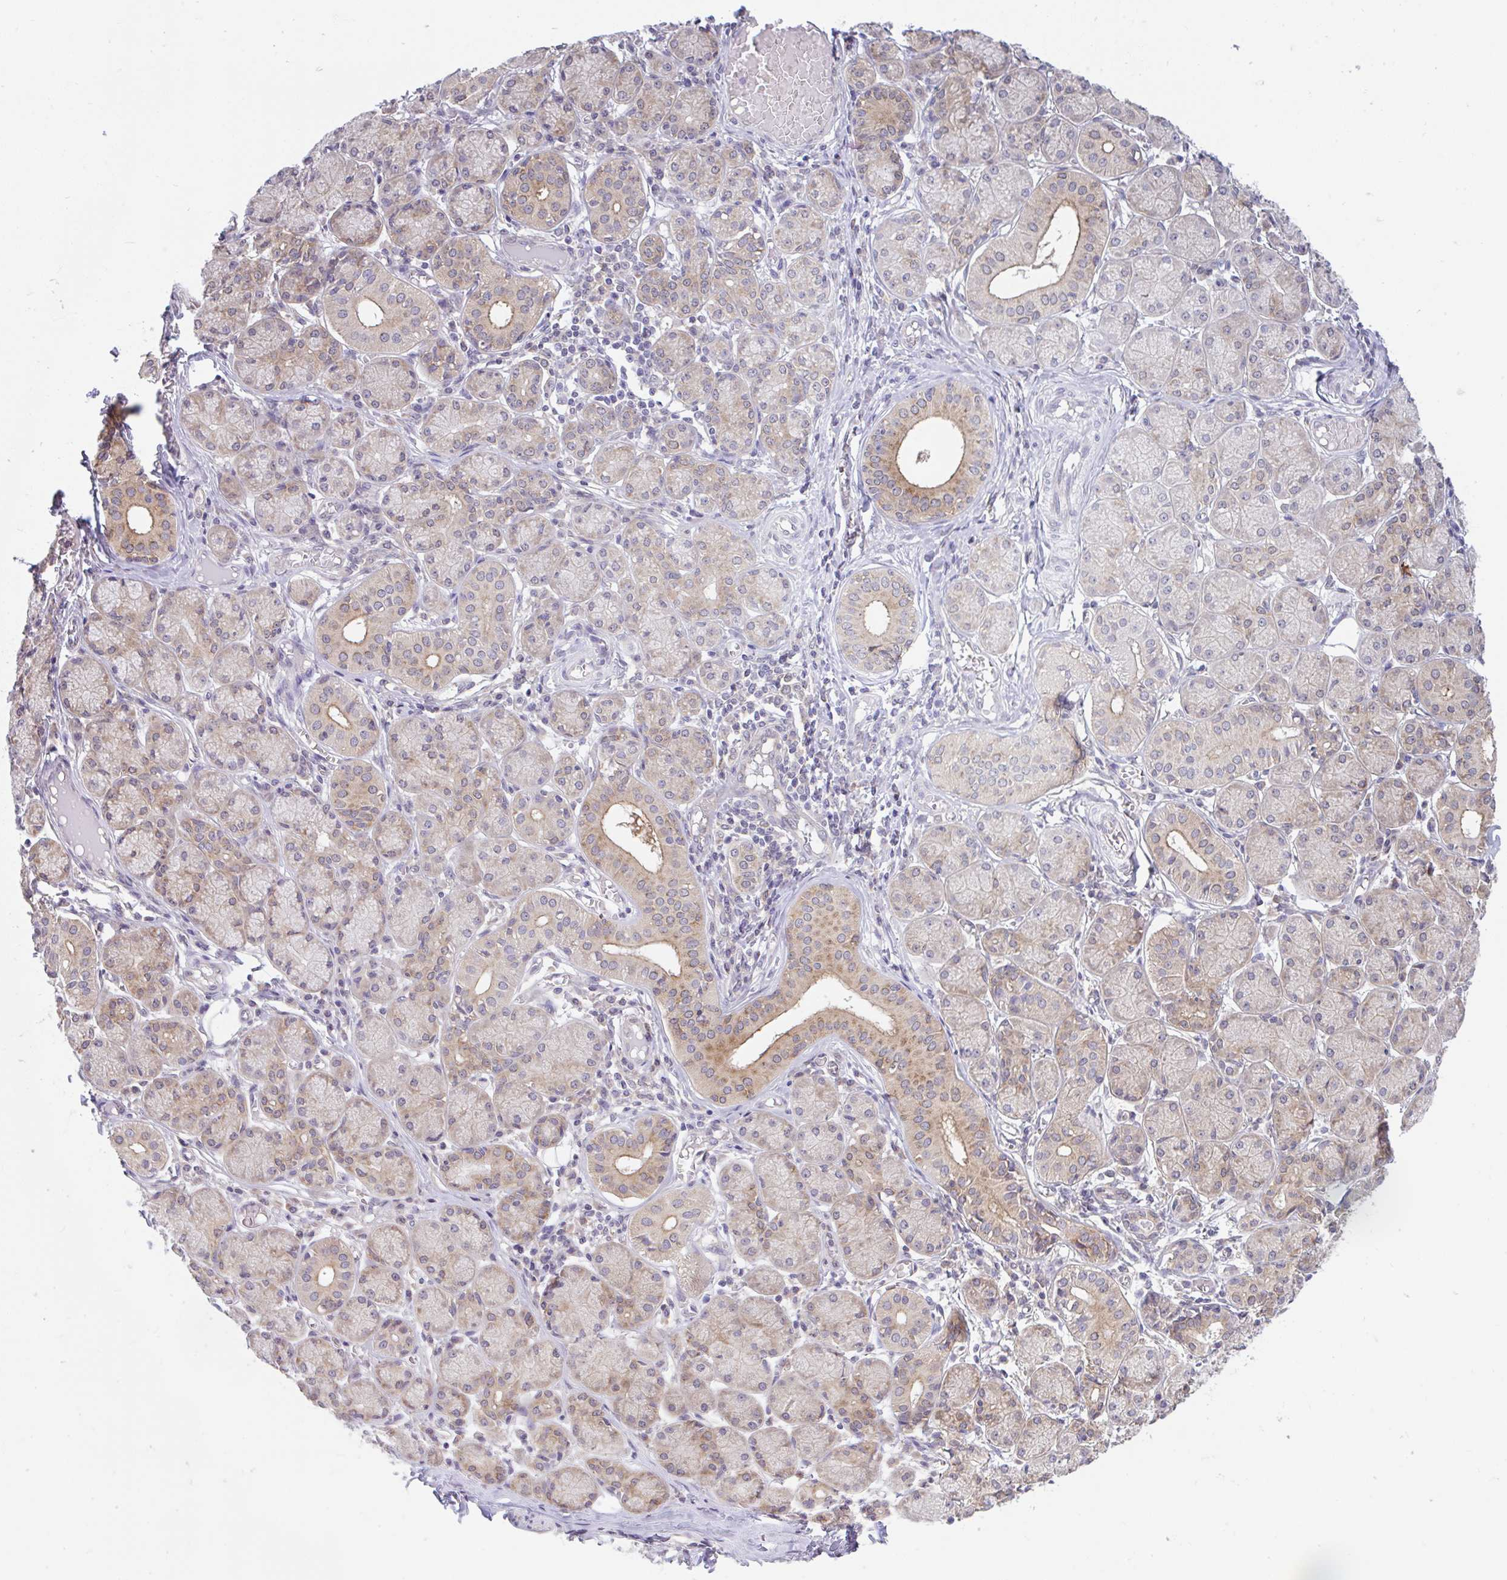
{"staining": {"intensity": "moderate", "quantity": "25%-75%", "location": "cytoplasmic/membranous"}, "tissue": "salivary gland", "cell_type": "Glandular cells", "image_type": "normal", "snomed": [{"axis": "morphology", "description": "Normal tissue, NOS"}, {"axis": "topography", "description": "Salivary gland"}], "caption": "Immunohistochemistry (IHC) image of normal human salivary gland stained for a protein (brown), which shows medium levels of moderate cytoplasmic/membranous expression in about 25%-75% of glandular cells.", "gene": "RALBP1", "patient": {"sex": "female", "age": 24}}